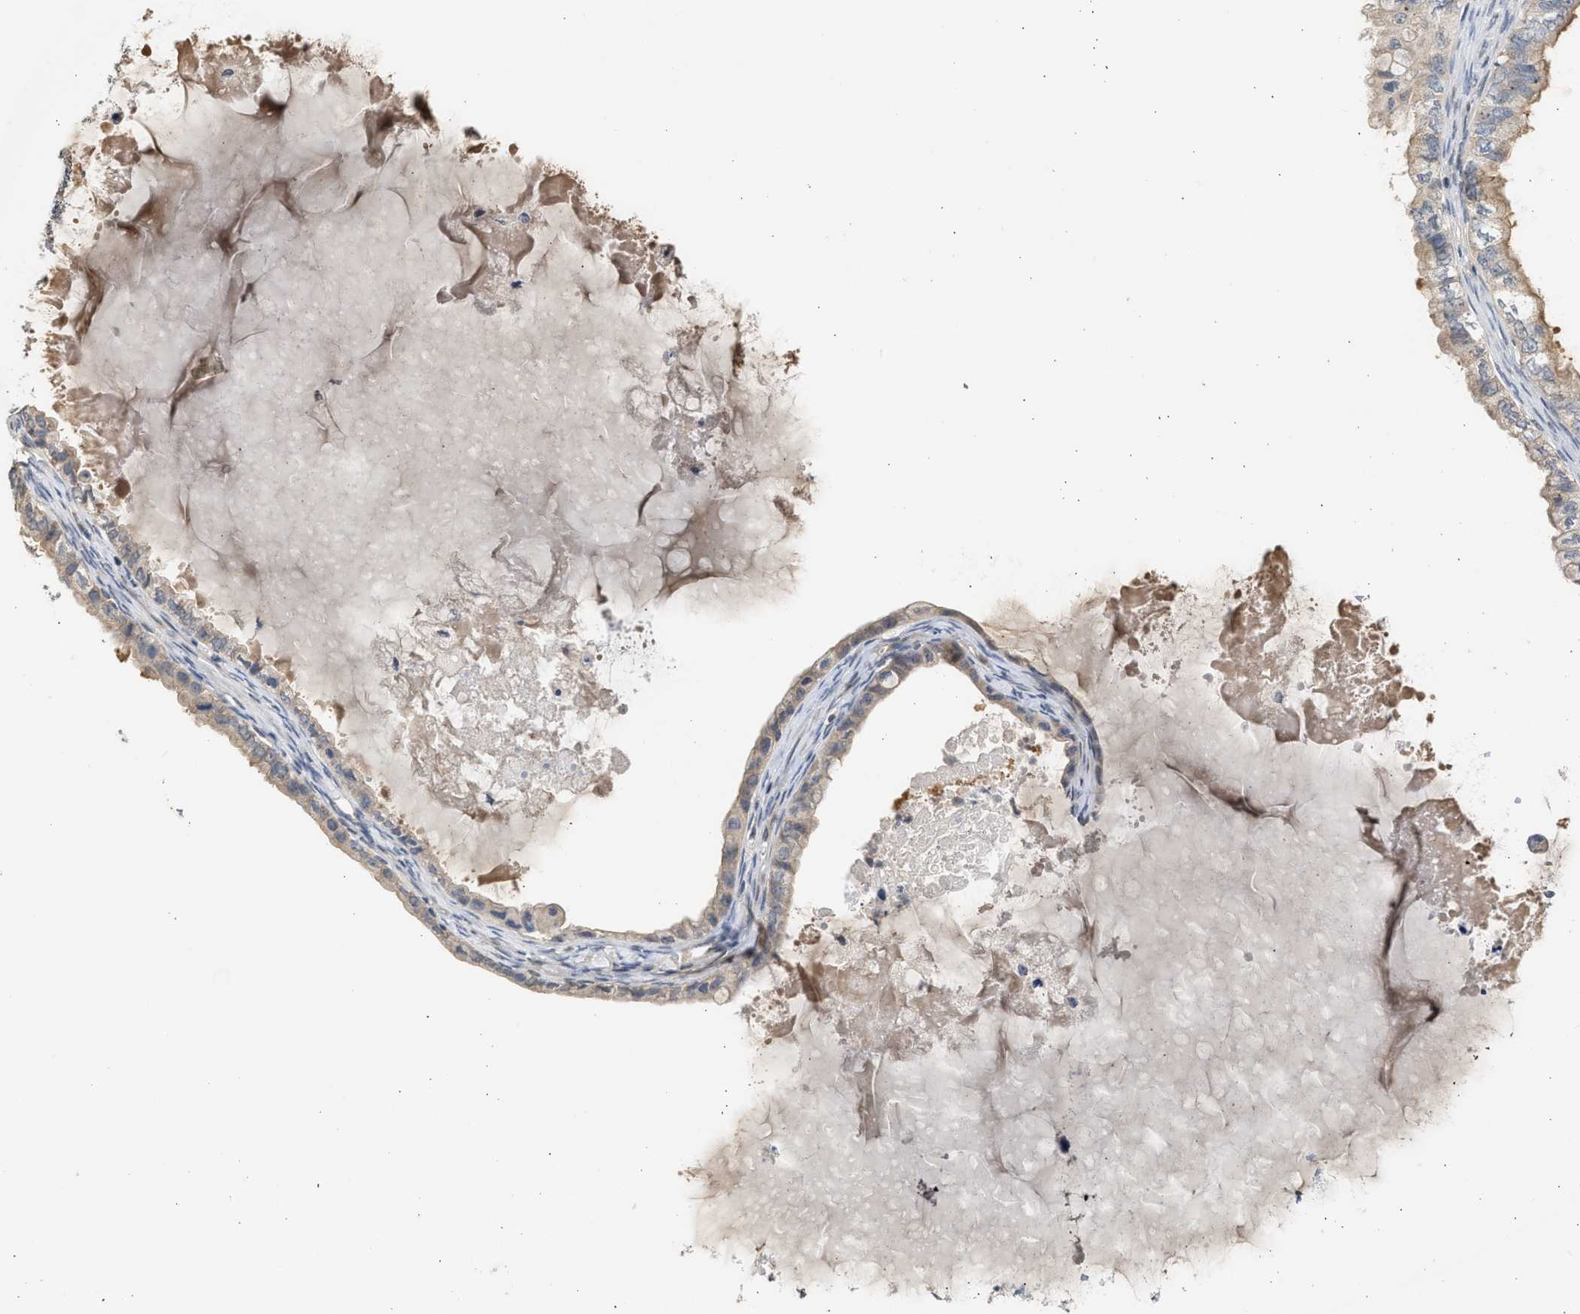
{"staining": {"intensity": "weak", "quantity": "25%-75%", "location": "cytoplasmic/membranous"}, "tissue": "ovarian cancer", "cell_type": "Tumor cells", "image_type": "cancer", "snomed": [{"axis": "morphology", "description": "Cystadenocarcinoma, mucinous, NOS"}, {"axis": "topography", "description": "Ovary"}], "caption": "This histopathology image displays mucinous cystadenocarcinoma (ovarian) stained with immunohistochemistry (IHC) to label a protein in brown. The cytoplasmic/membranous of tumor cells show weak positivity for the protein. Nuclei are counter-stained blue.", "gene": "SULT2A1", "patient": {"sex": "female", "age": 80}}